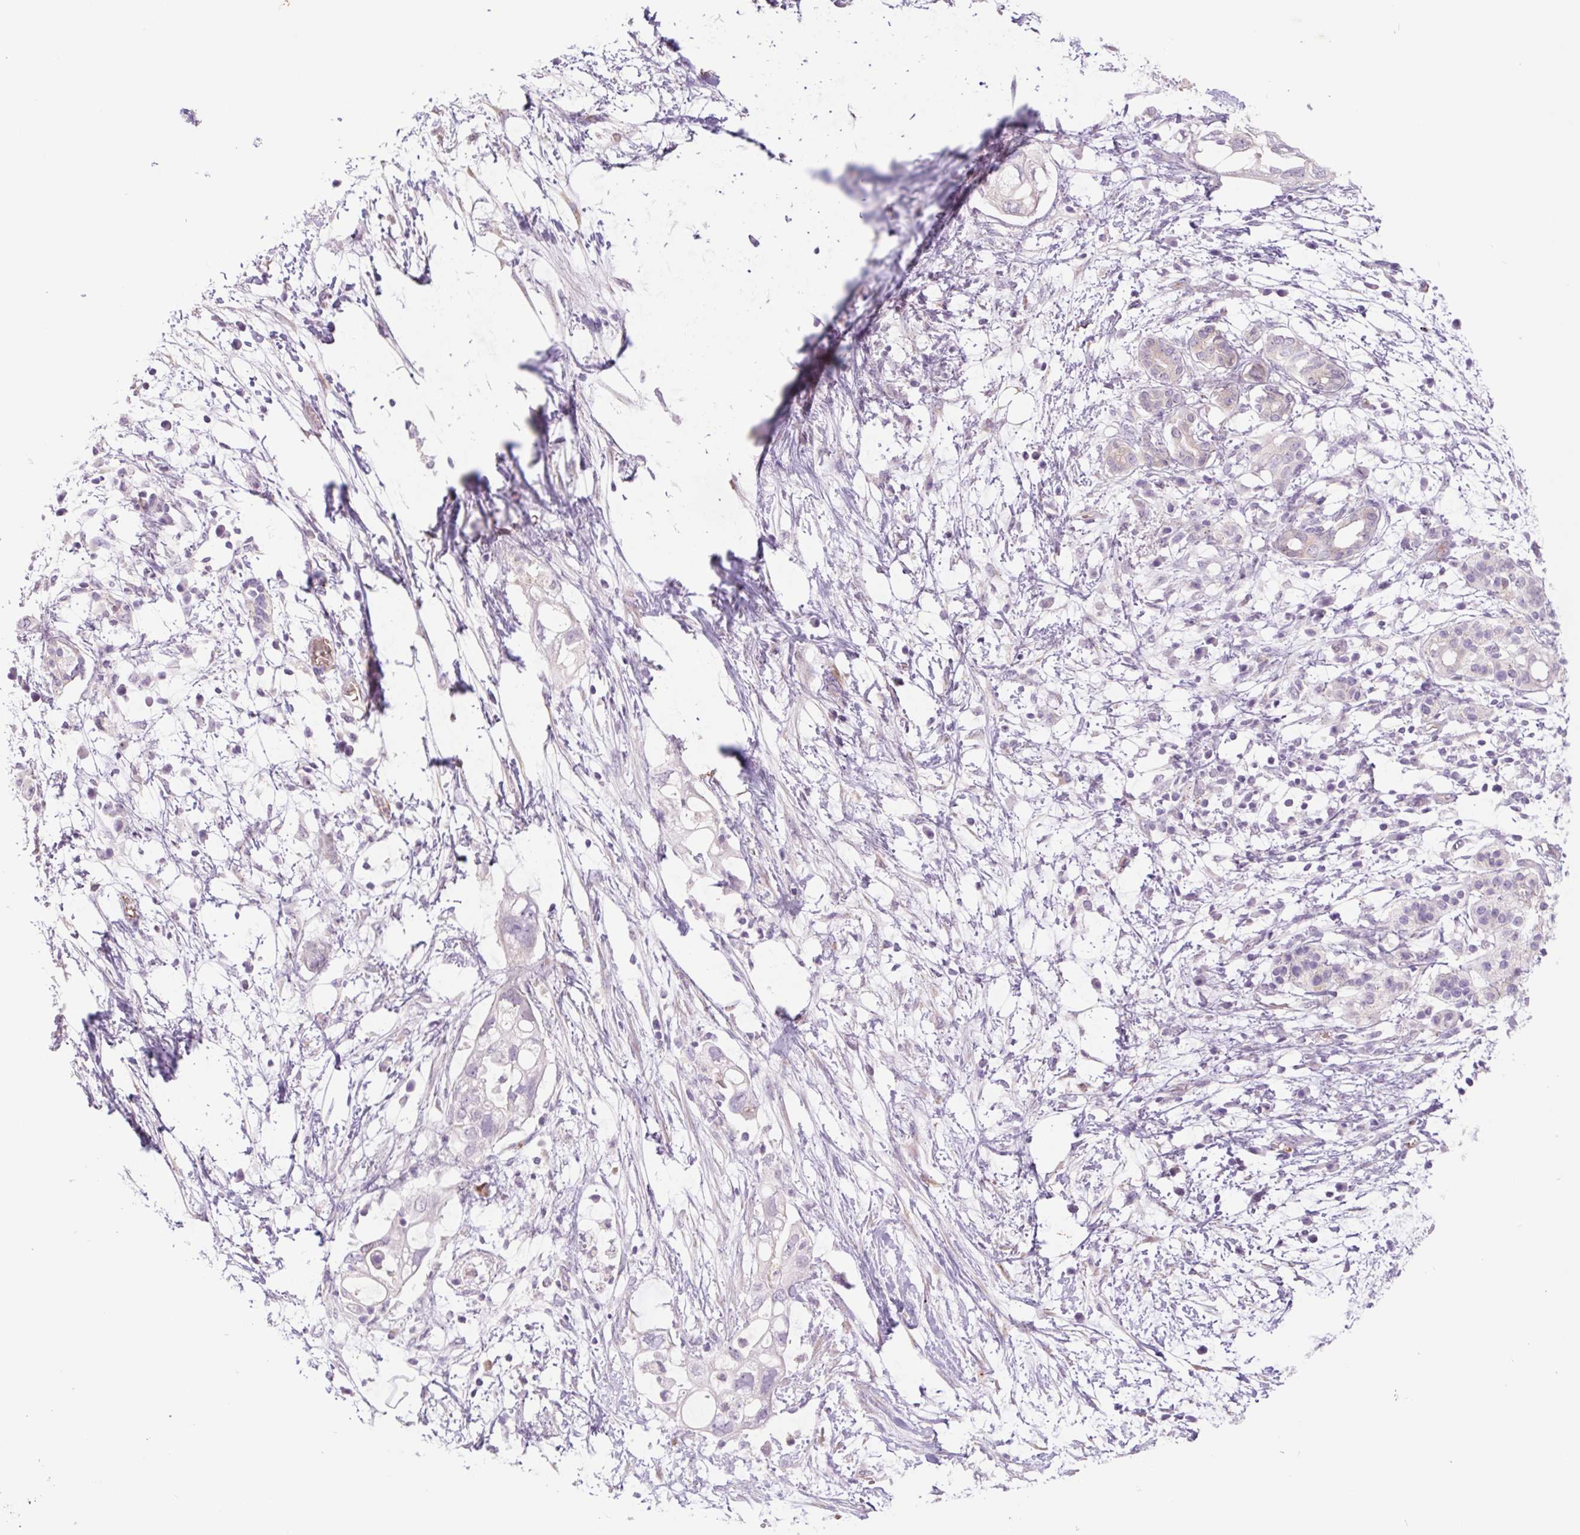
{"staining": {"intensity": "negative", "quantity": "none", "location": "none"}, "tissue": "pancreatic cancer", "cell_type": "Tumor cells", "image_type": "cancer", "snomed": [{"axis": "morphology", "description": "Adenocarcinoma, NOS"}, {"axis": "topography", "description": "Pancreas"}], "caption": "This is an immunohistochemistry (IHC) image of adenocarcinoma (pancreatic). There is no positivity in tumor cells.", "gene": "IGFL3", "patient": {"sex": "female", "age": 72}}